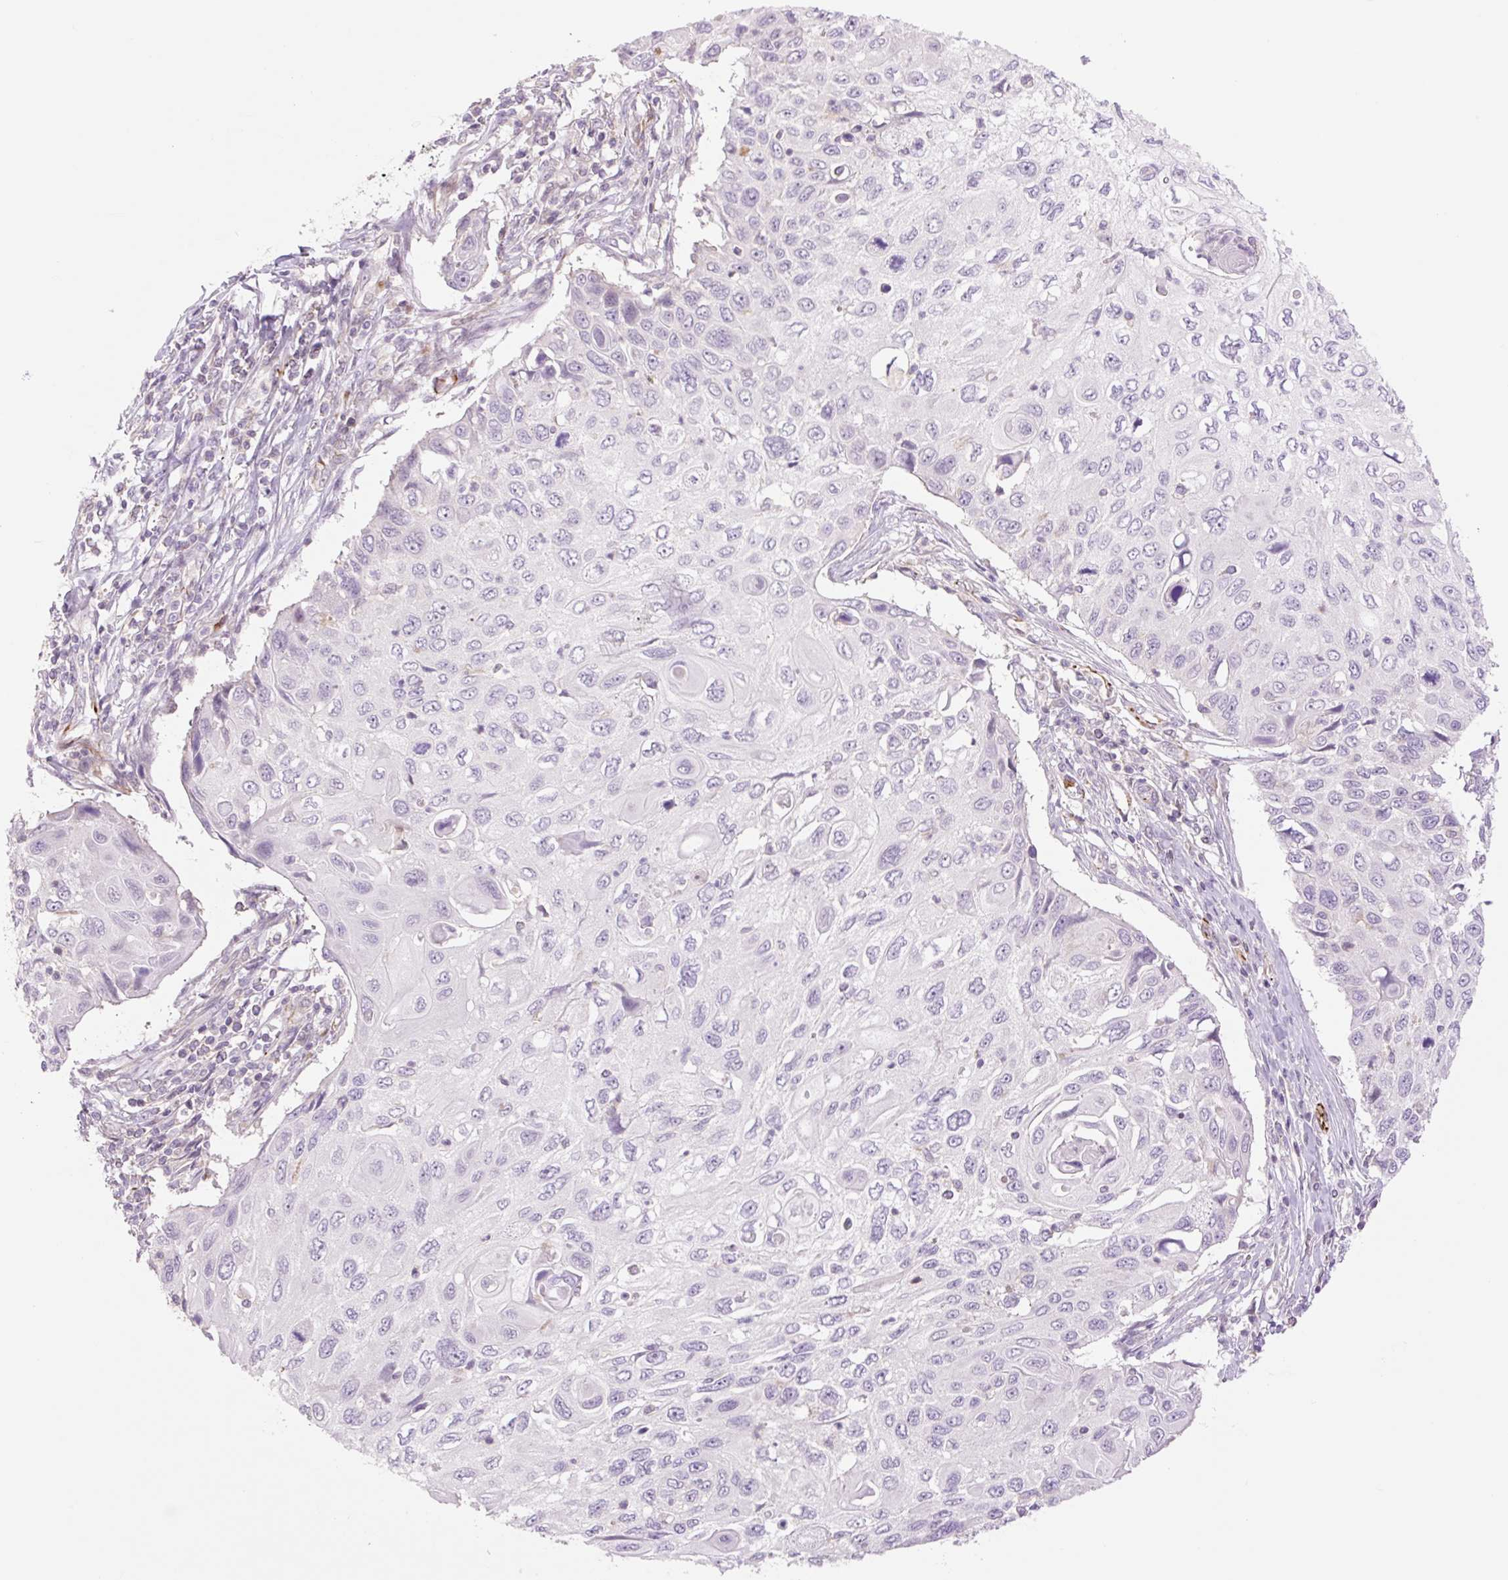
{"staining": {"intensity": "negative", "quantity": "none", "location": "none"}, "tissue": "cervical cancer", "cell_type": "Tumor cells", "image_type": "cancer", "snomed": [{"axis": "morphology", "description": "Squamous cell carcinoma, NOS"}, {"axis": "topography", "description": "Cervix"}], "caption": "An IHC micrograph of cervical cancer is shown. There is no staining in tumor cells of cervical cancer.", "gene": "ZFYVE21", "patient": {"sex": "female", "age": 70}}